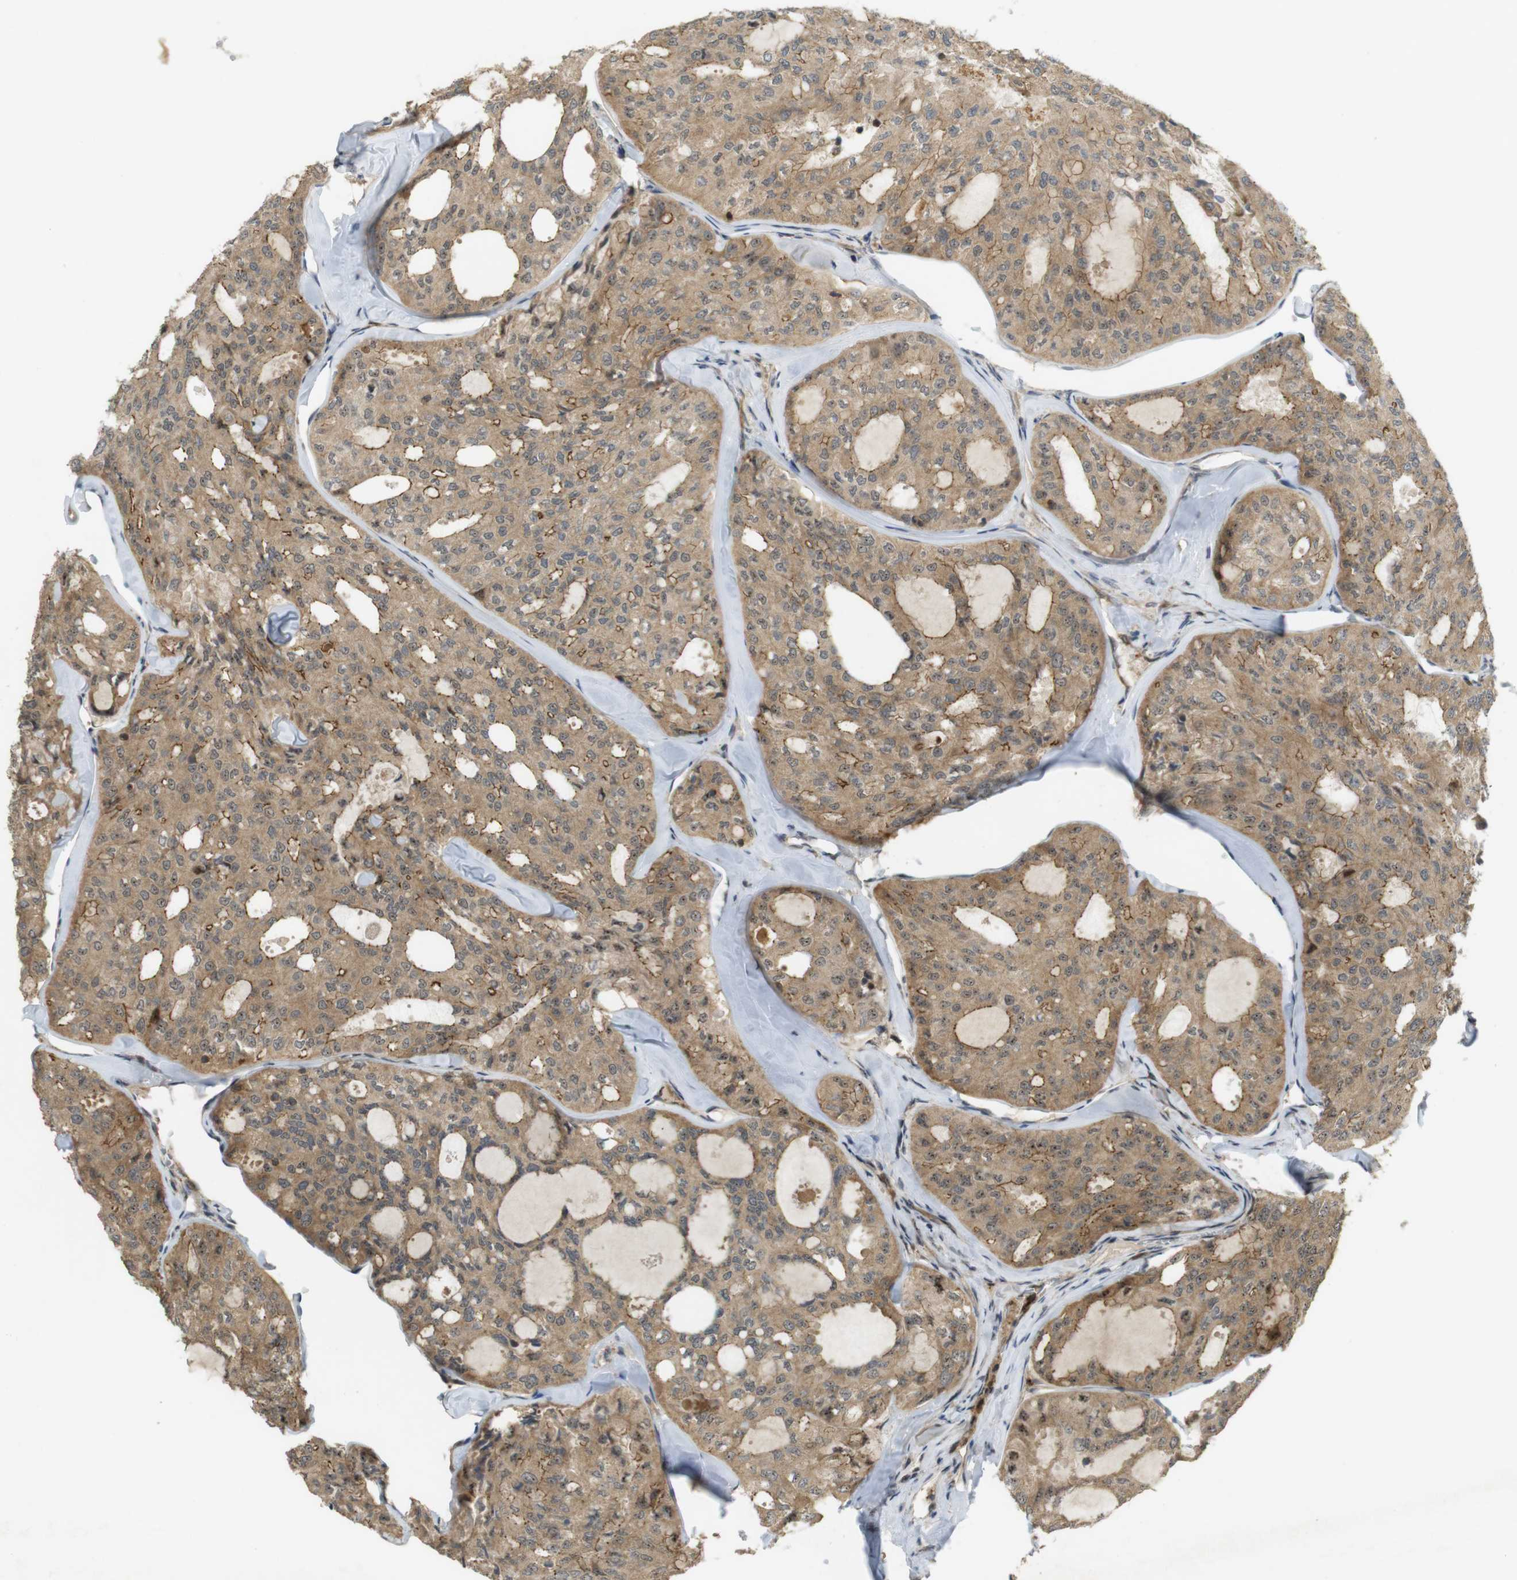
{"staining": {"intensity": "moderate", "quantity": ">75%", "location": "cytoplasmic/membranous,nuclear"}, "tissue": "thyroid cancer", "cell_type": "Tumor cells", "image_type": "cancer", "snomed": [{"axis": "morphology", "description": "Follicular adenoma carcinoma, NOS"}, {"axis": "topography", "description": "Thyroid gland"}], "caption": "Follicular adenoma carcinoma (thyroid) stained with a protein marker shows moderate staining in tumor cells.", "gene": "TMX3", "patient": {"sex": "male", "age": 75}}